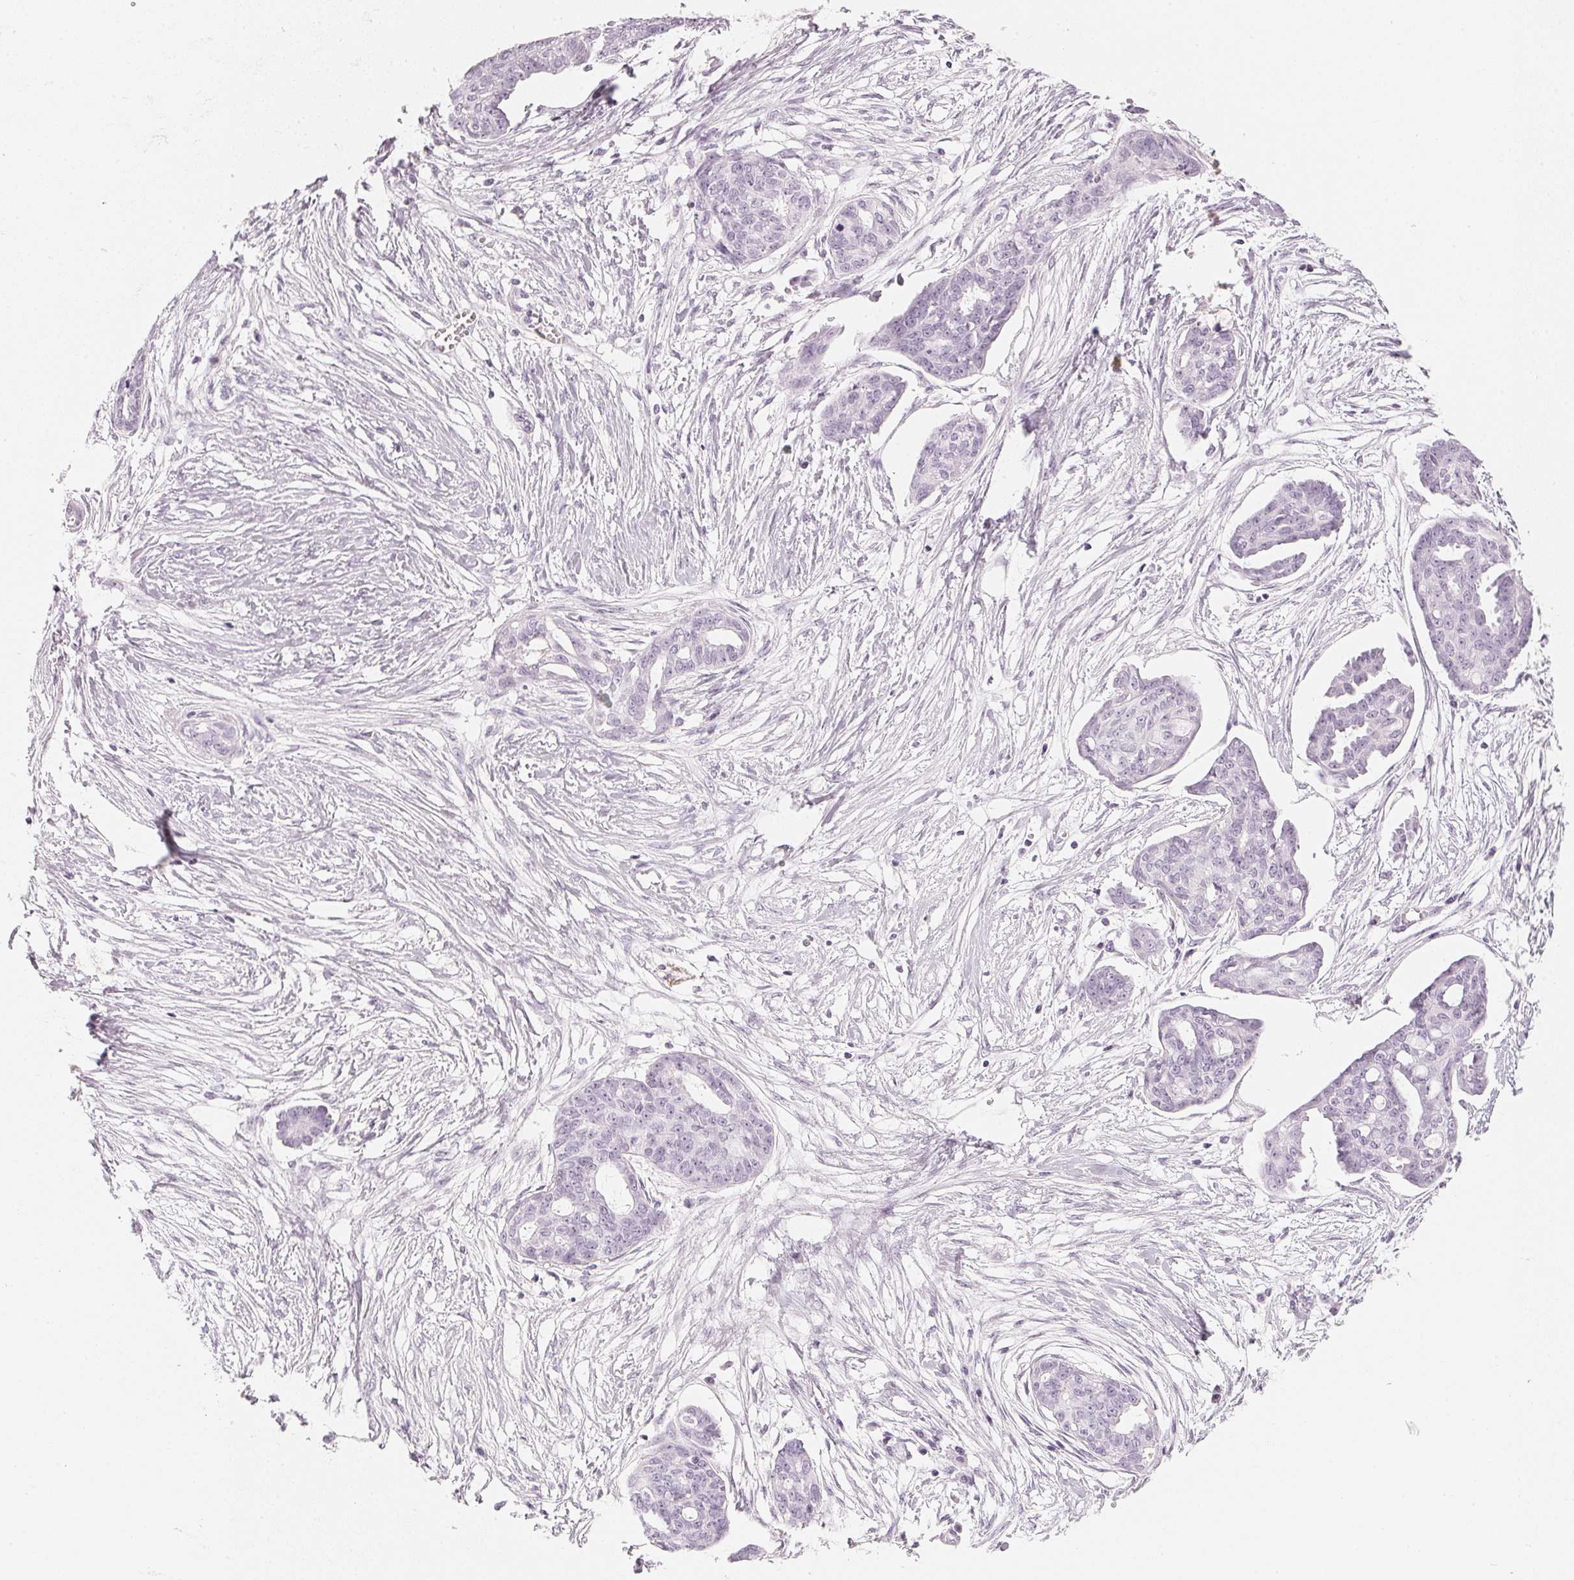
{"staining": {"intensity": "negative", "quantity": "none", "location": "none"}, "tissue": "ovarian cancer", "cell_type": "Tumor cells", "image_type": "cancer", "snomed": [{"axis": "morphology", "description": "Cystadenocarcinoma, serous, NOS"}, {"axis": "topography", "description": "Ovary"}], "caption": "Ovarian cancer was stained to show a protein in brown. There is no significant expression in tumor cells.", "gene": "SLC22A8", "patient": {"sex": "female", "age": 71}}